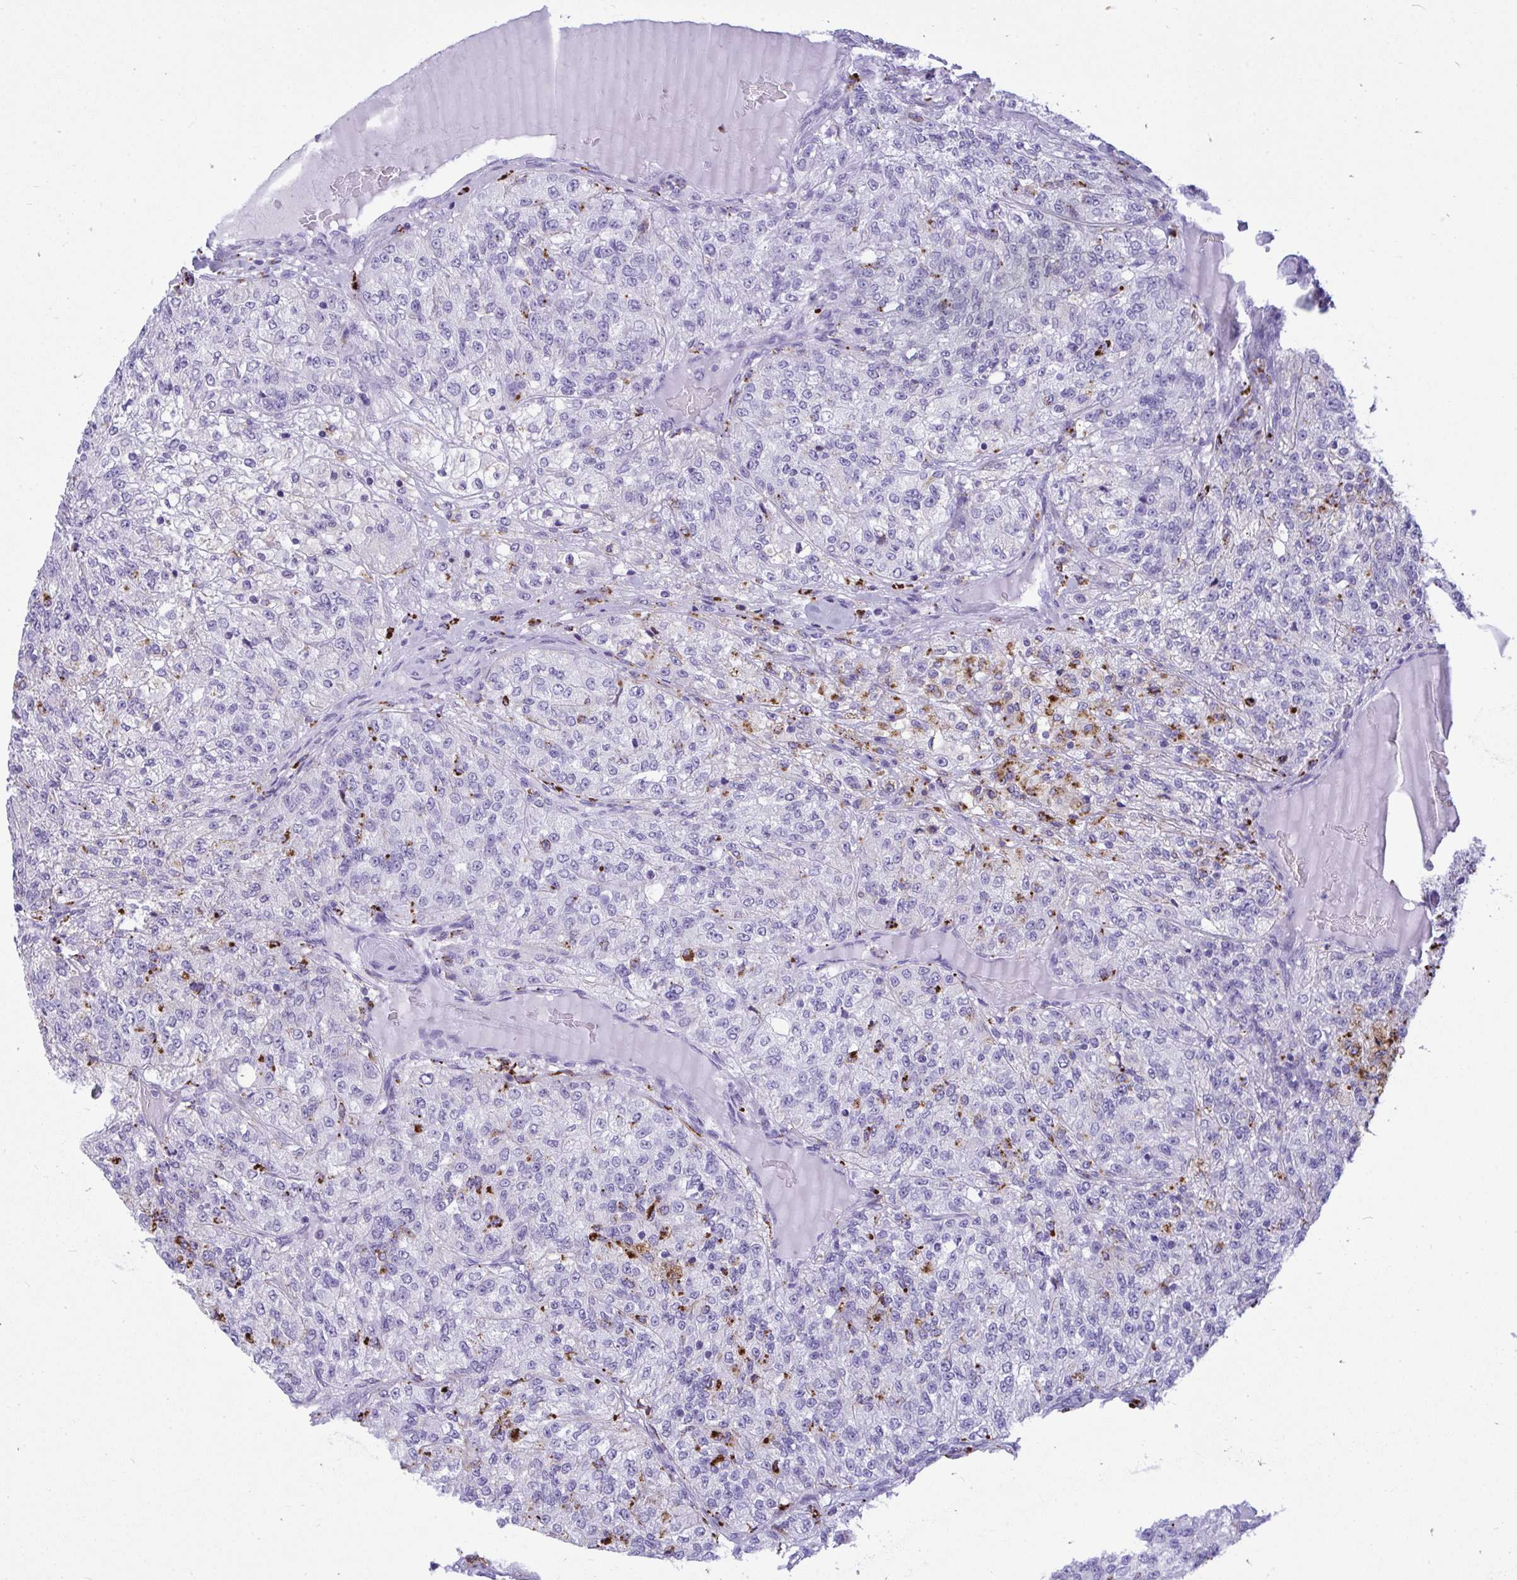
{"staining": {"intensity": "moderate", "quantity": "<25%", "location": "cytoplasmic/membranous"}, "tissue": "renal cancer", "cell_type": "Tumor cells", "image_type": "cancer", "snomed": [{"axis": "morphology", "description": "Adenocarcinoma, NOS"}, {"axis": "topography", "description": "Kidney"}], "caption": "There is low levels of moderate cytoplasmic/membranous expression in tumor cells of renal cancer, as demonstrated by immunohistochemical staining (brown color).", "gene": "CPVL", "patient": {"sex": "female", "age": 63}}